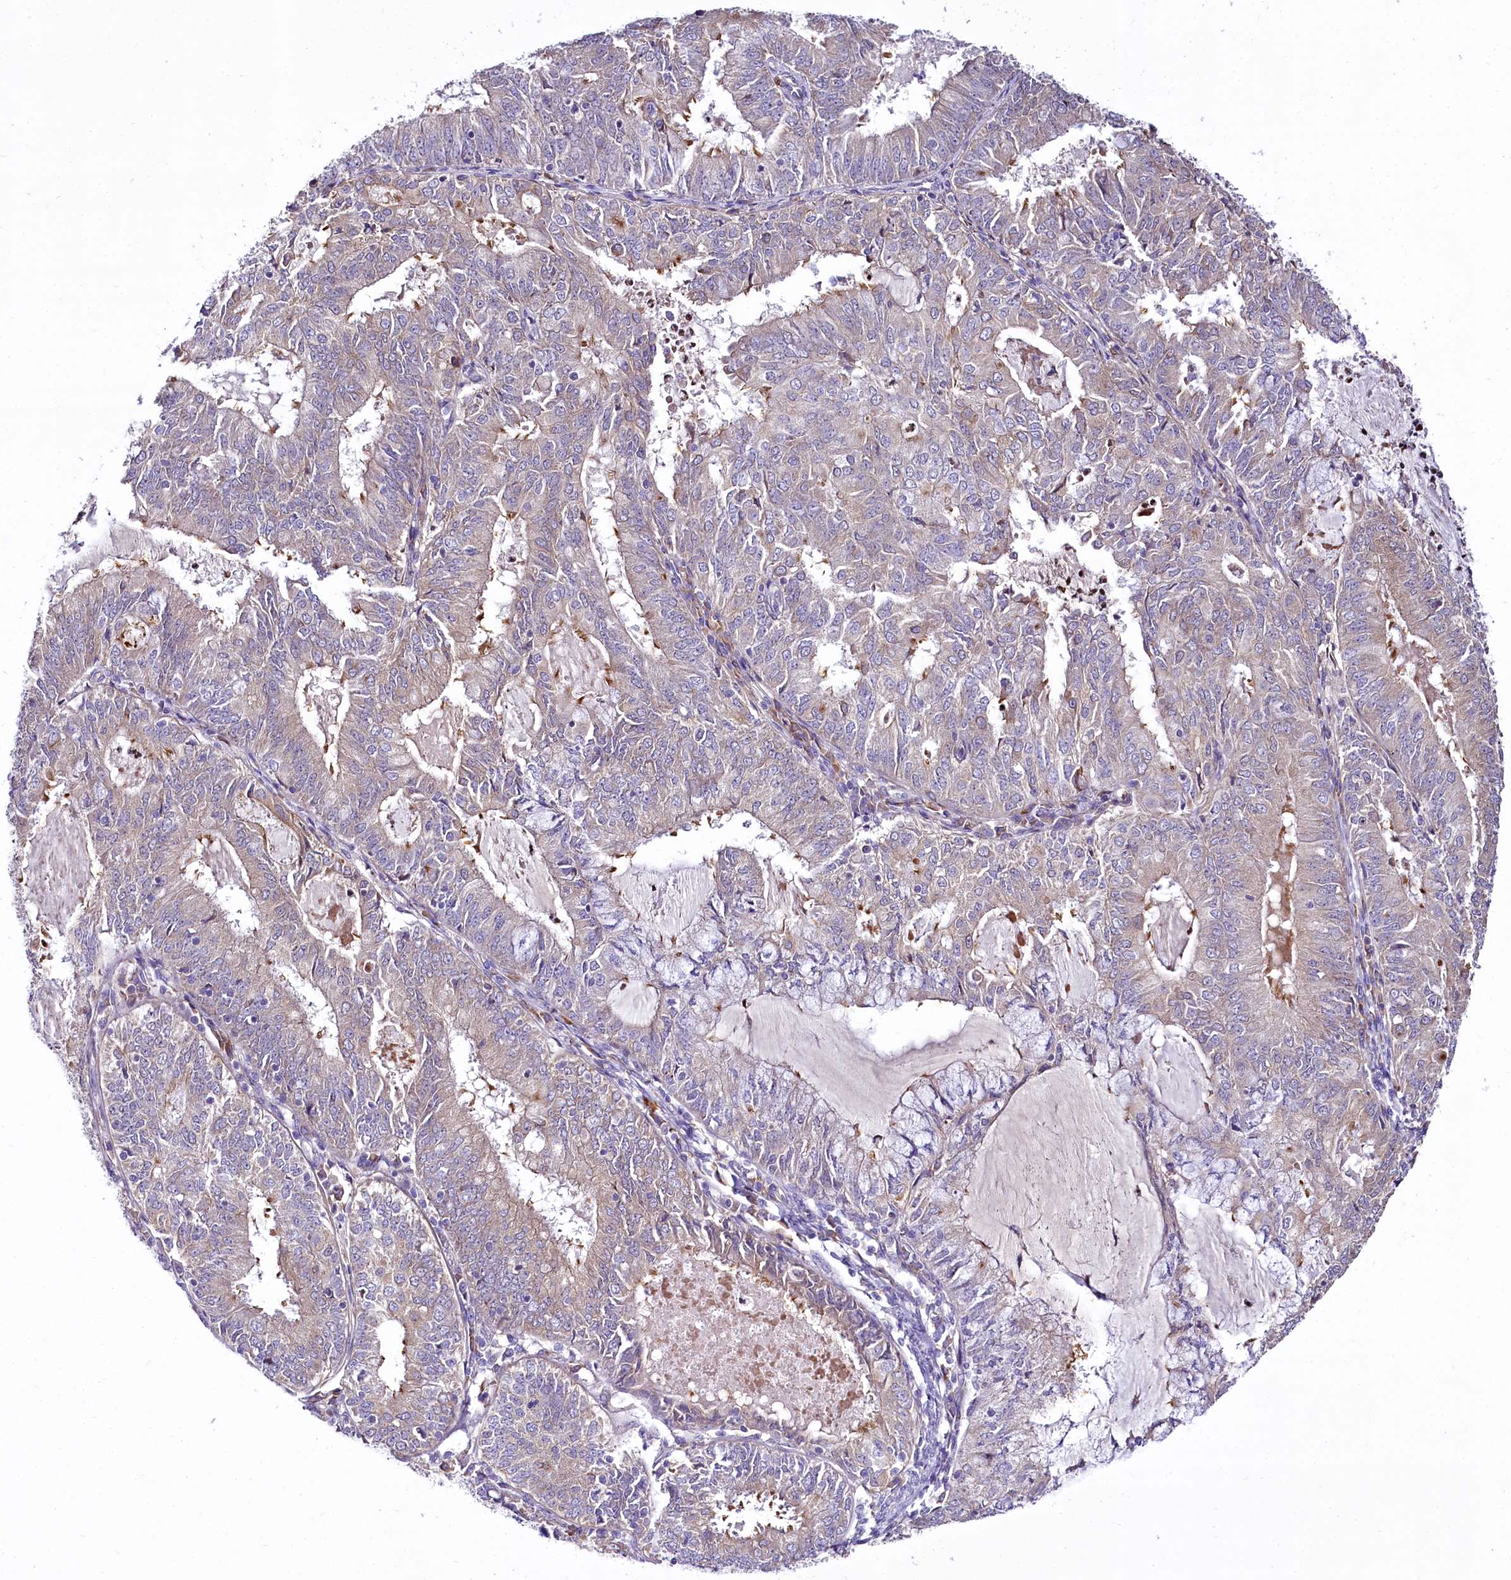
{"staining": {"intensity": "negative", "quantity": "none", "location": "none"}, "tissue": "endometrial cancer", "cell_type": "Tumor cells", "image_type": "cancer", "snomed": [{"axis": "morphology", "description": "Adenocarcinoma, NOS"}, {"axis": "topography", "description": "Endometrium"}], "caption": "A high-resolution image shows IHC staining of endometrial adenocarcinoma, which reveals no significant staining in tumor cells. (DAB immunohistochemistry visualized using brightfield microscopy, high magnification).", "gene": "ZC3H12C", "patient": {"sex": "female", "age": 57}}